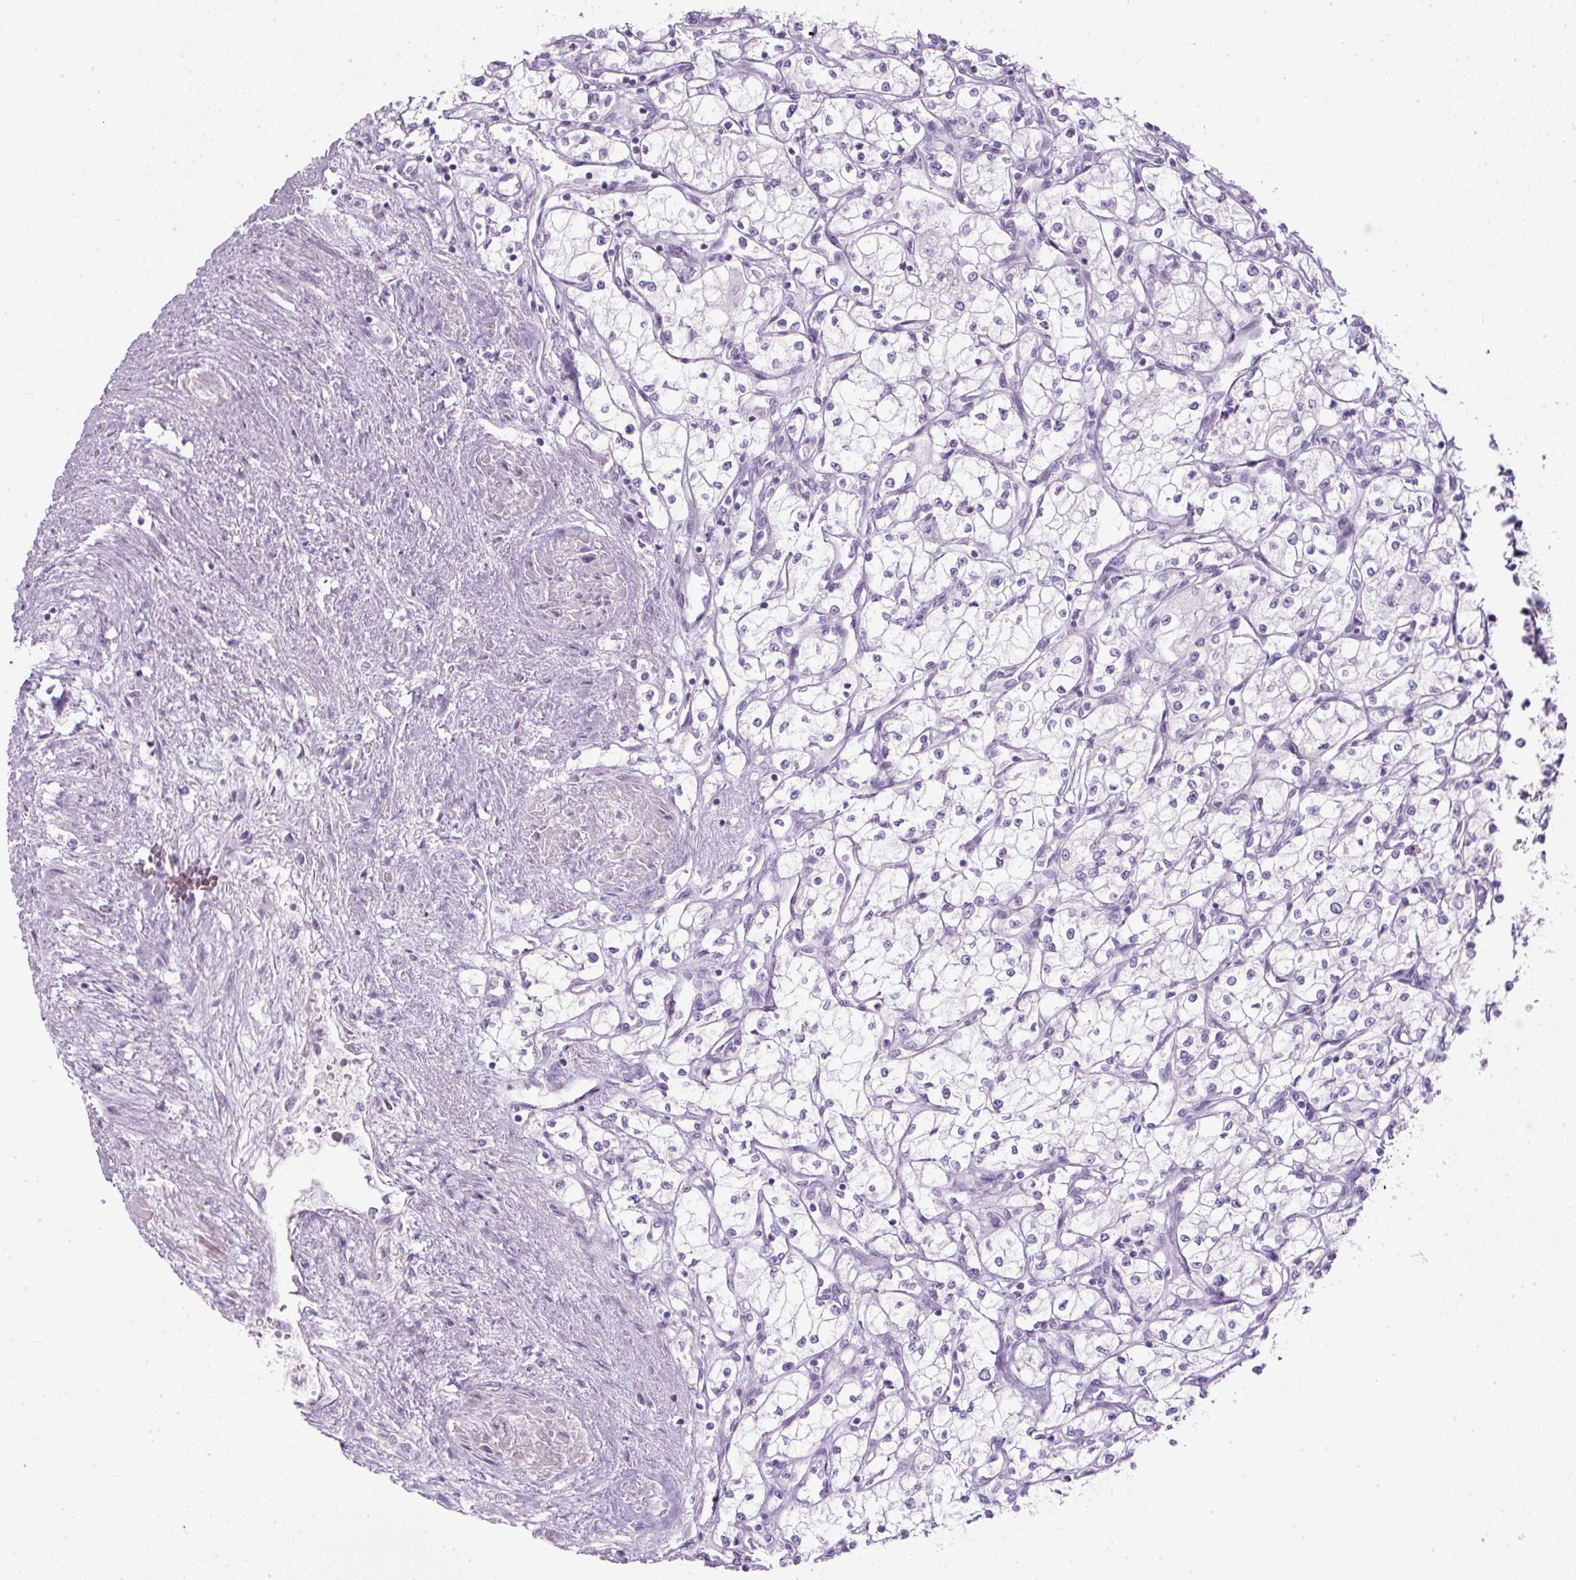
{"staining": {"intensity": "negative", "quantity": "none", "location": "none"}, "tissue": "renal cancer", "cell_type": "Tumor cells", "image_type": "cancer", "snomed": [{"axis": "morphology", "description": "Adenocarcinoma, NOS"}, {"axis": "topography", "description": "Kidney"}], "caption": "Immunohistochemistry (IHC) micrograph of adenocarcinoma (renal) stained for a protein (brown), which shows no positivity in tumor cells.", "gene": "FGFBP3", "patient": {"sex": "male", "age": 59}}